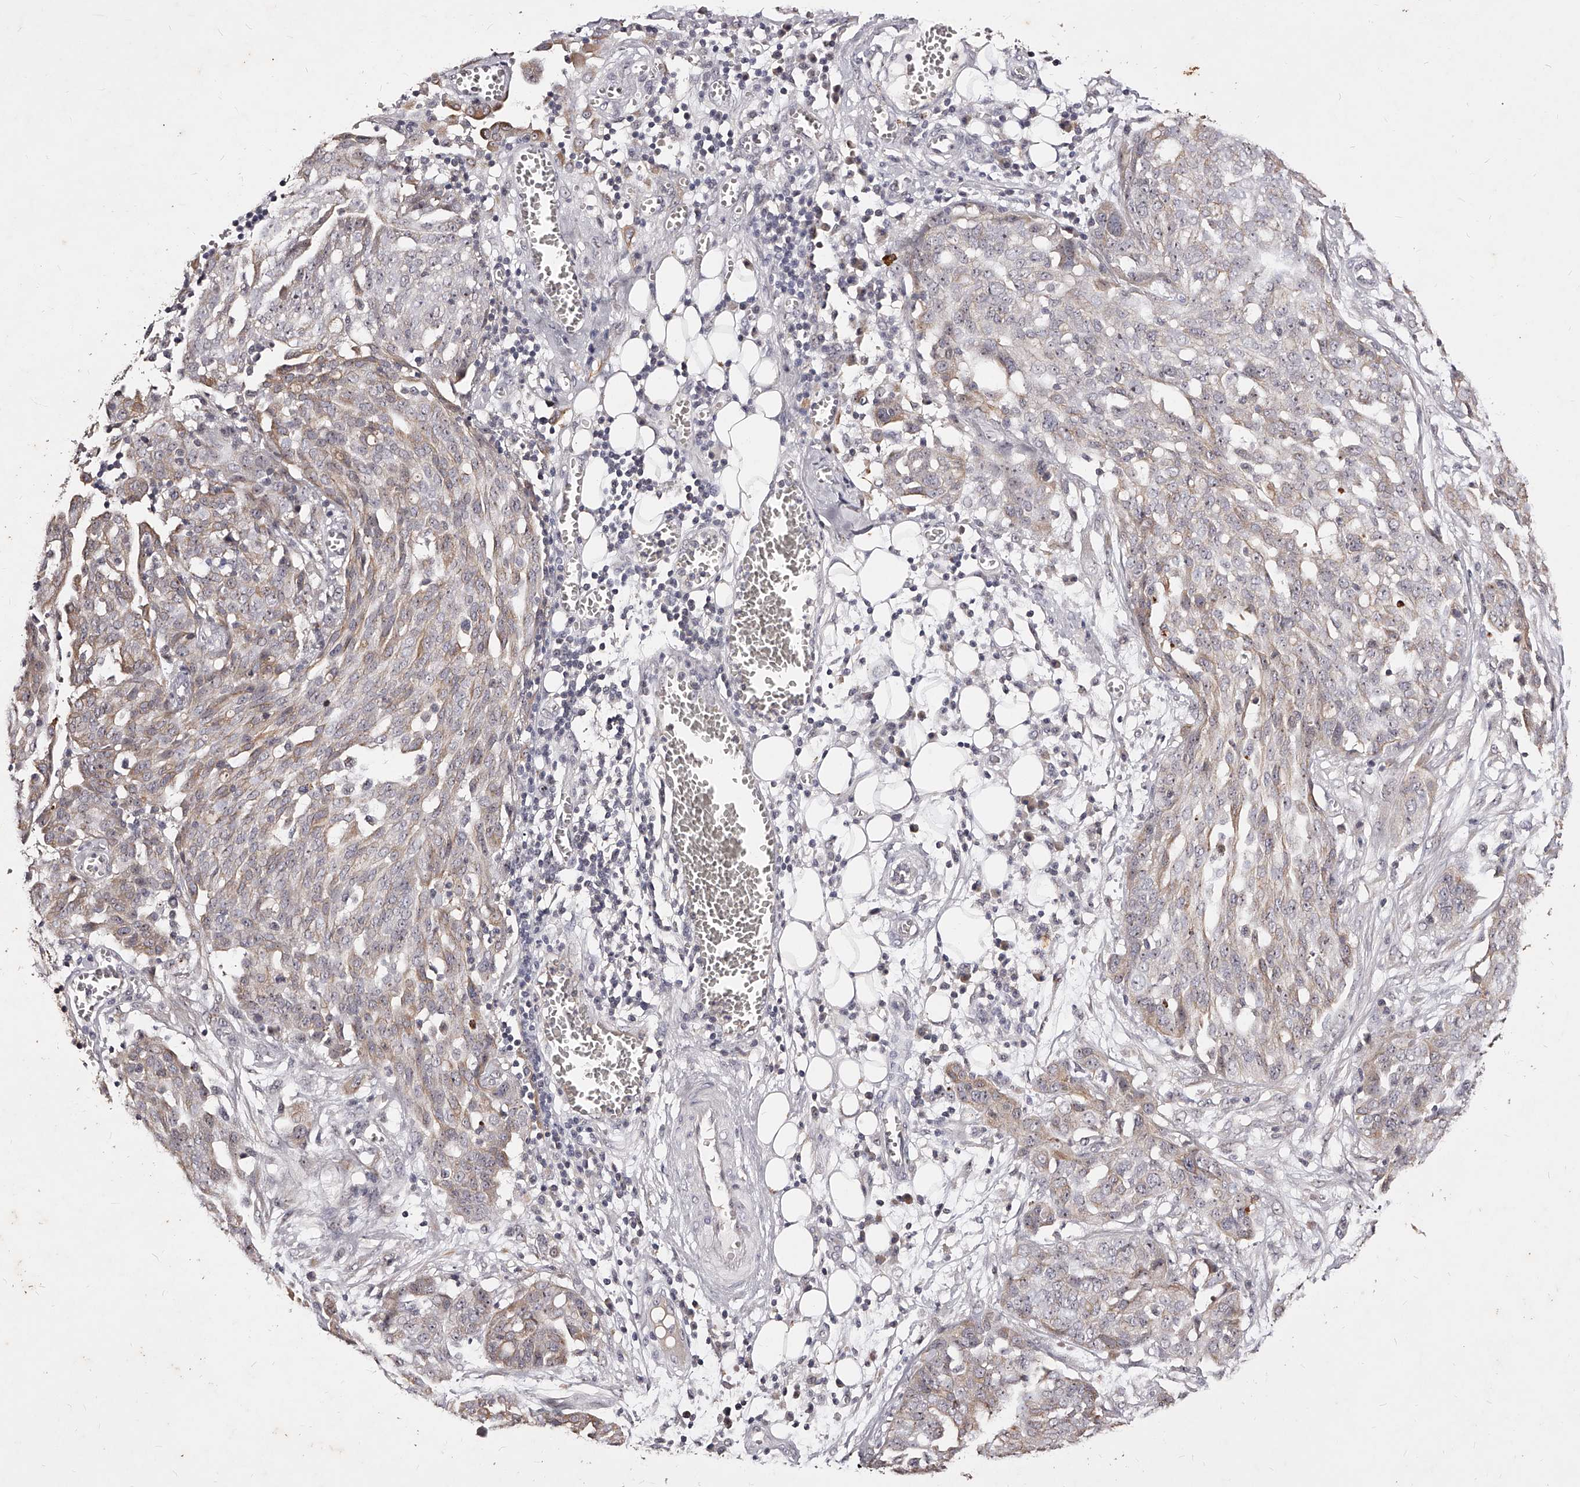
{"staining": {"intensity": "moderate", "quantity": "<25%", "location": "cytoplasmic/membranous"}, "tissue": "ovarian cancer", "cell_type": "Tumor cells", "image_type": "cancer", "snomed": [{"axis": "morphology", "description": "Cystadenocarcinoma, serous, NOS"}, {"axis": "topography", "description": "Soft tissue"}, {"axis": "topography", "description": "Ovary"}], "caption": "There is low levels of moderate cytoplasmic/membranous expression in tumor cells of ovarian cancer, as demonstrated by immunohistochemical staining (brown color).", "gene": "PHACTR1", "patient": {"sex": "female", "age": 57}}